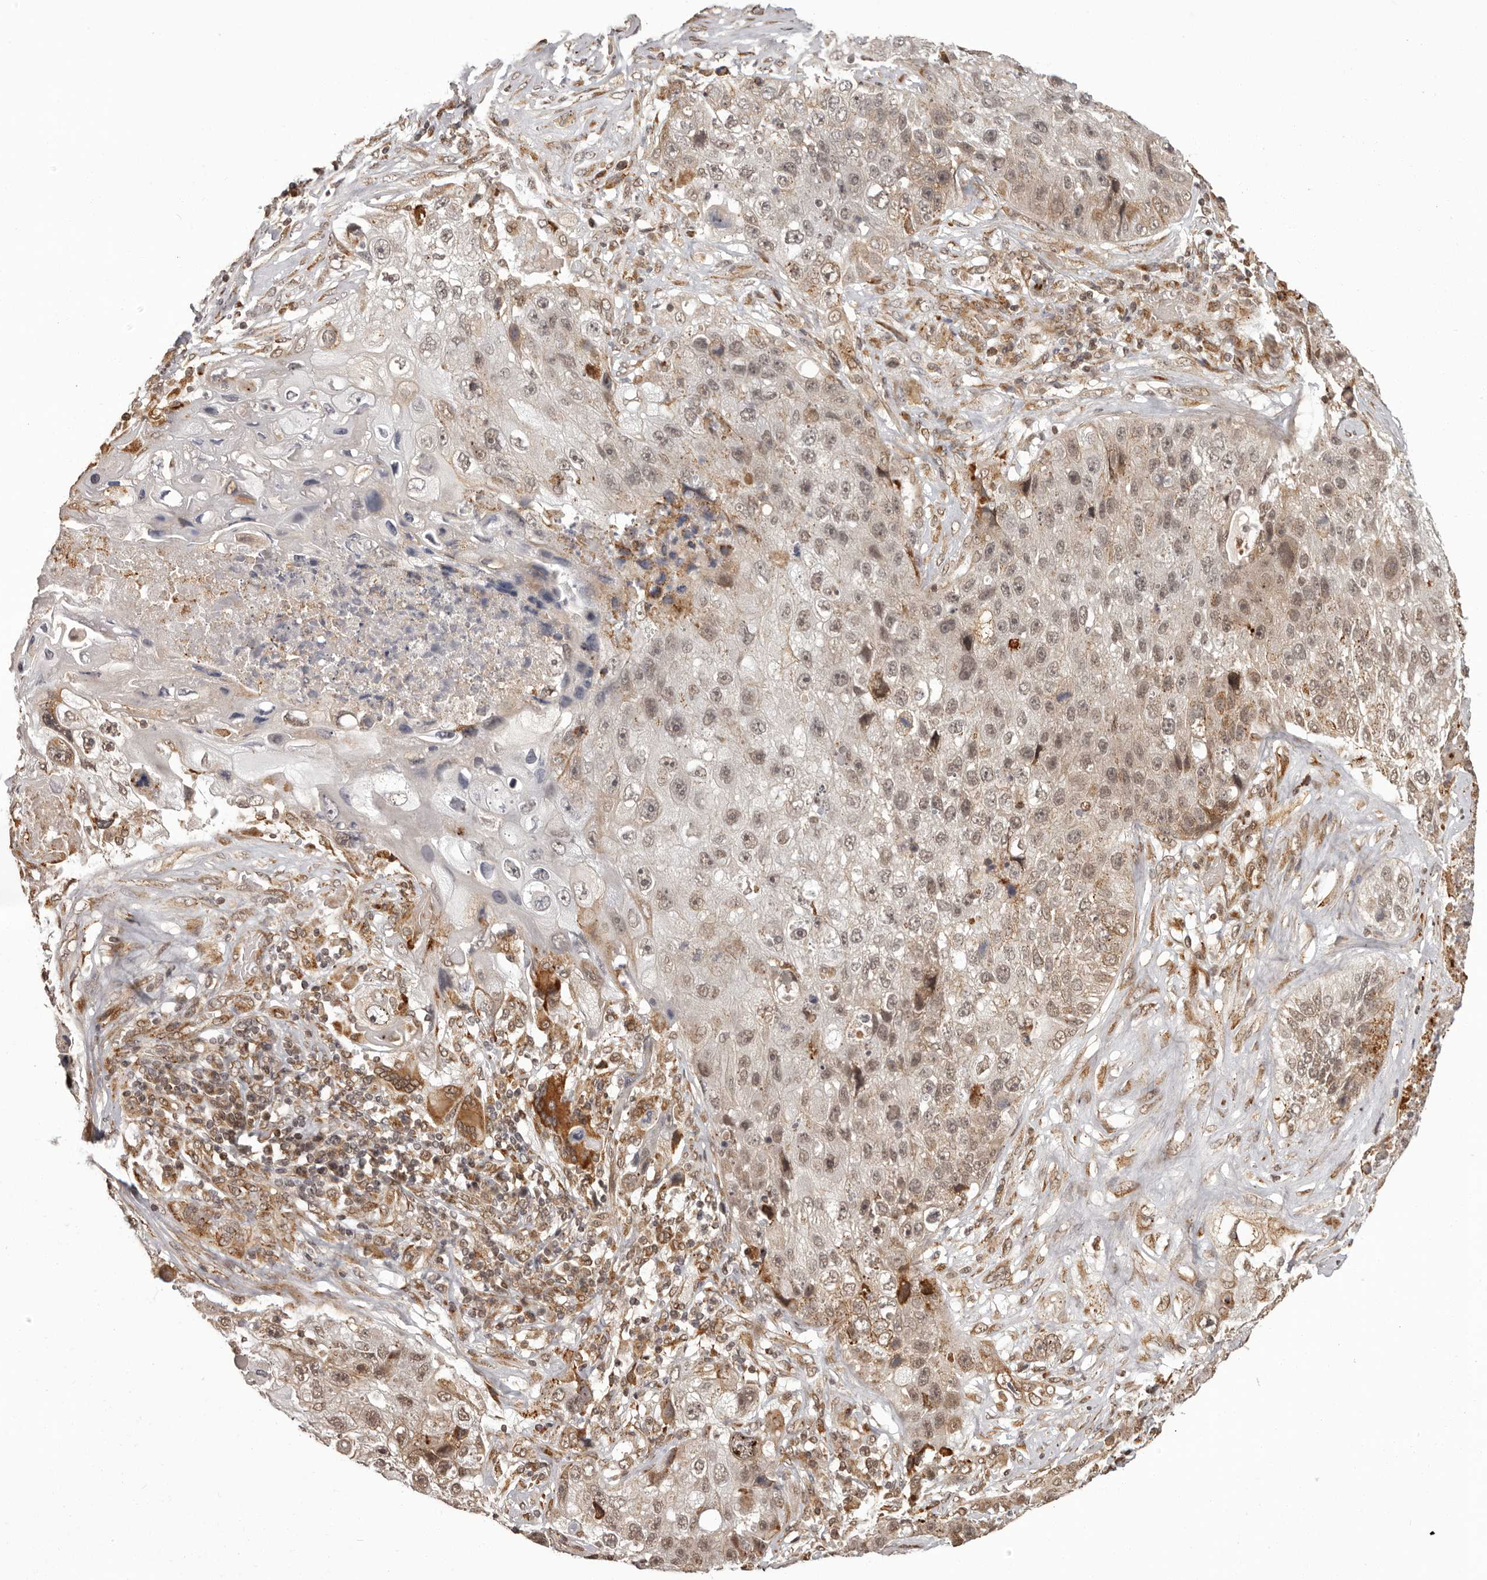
{"staining": {"intensity": "weak", "quantity": ">75%", "location": "nuclear"}, "tissue": "lung cancer", "cell_type": "Tumor cells", "image_type": "cancer", "snomed": [{"axis": "morphology", "description": "Squamous cell carcinoma, NOS"}, {"axis": "topography", "description": "Lung"}], "caption": "Brown immunohistochemical staining in human squamous cell carcinoma (lung) reveals weak nuclear staining in about >75% of tumor cells. Using DAB (3,3'-diaminobenzidine) (brown) and hematoxylin (blue) stains, captured at high magnification using brightfield microscopy.", "gene": "IL32", "patient": {"sex": "male", "age": 61}}